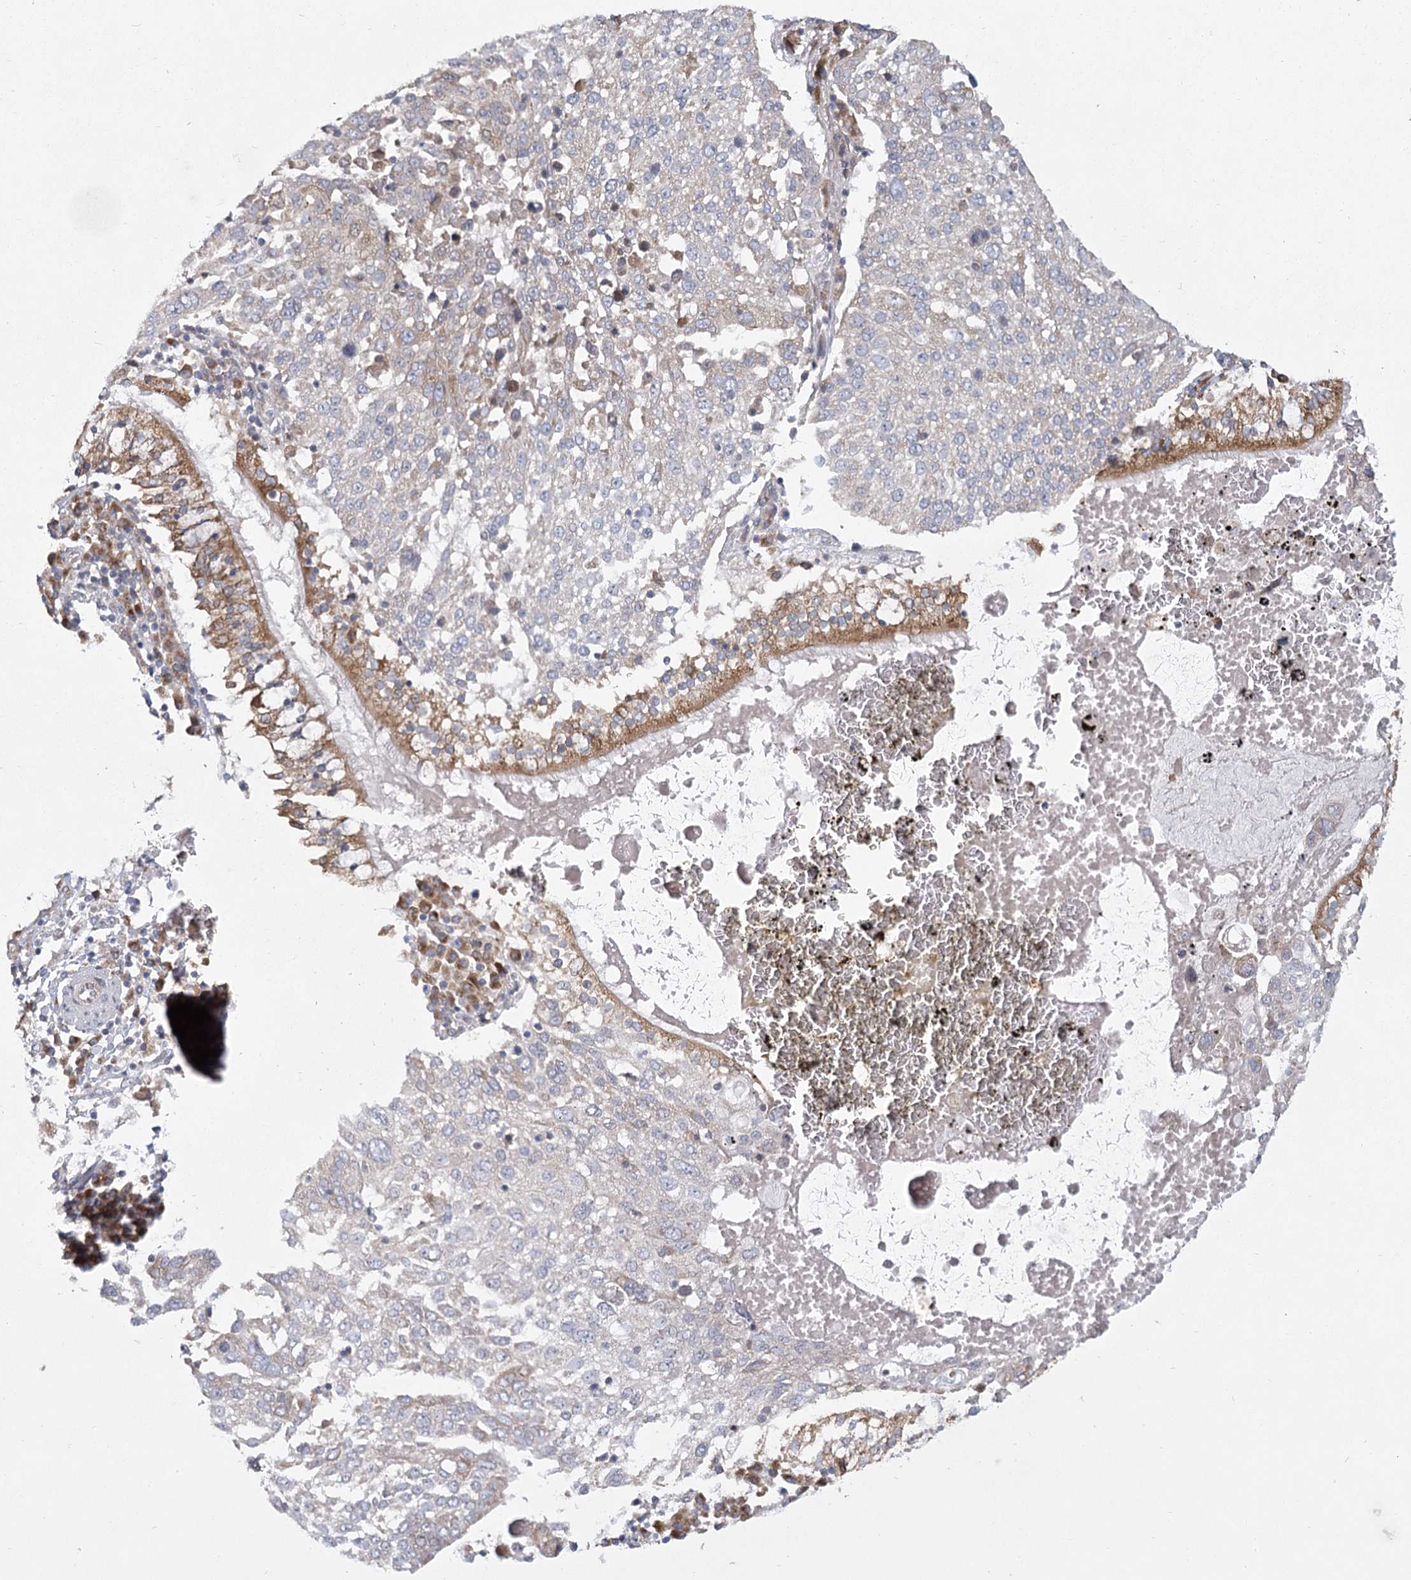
{"staining": {"intensity": "weak", "quantity": "<25%", "location": "cytoplasmic/membranous"}, "tissue": "lung cancer", "cell_type": "Tumor cells", "image_type": "cancer", "snomed": [{"axis": "morphology", "description": "Squamous cell carcinoma, NOS"}, {"axis": "topography", "description": "Lung"}], "caption": "DAB (3,3'-diaminobenzidine) immunohistochemical staining of lung cancer (squamous cell carcinoma) reveals no significant expression in tumor cells.", "gene": "CNTLN", "patient": {"sex": "male", "age": 65}}